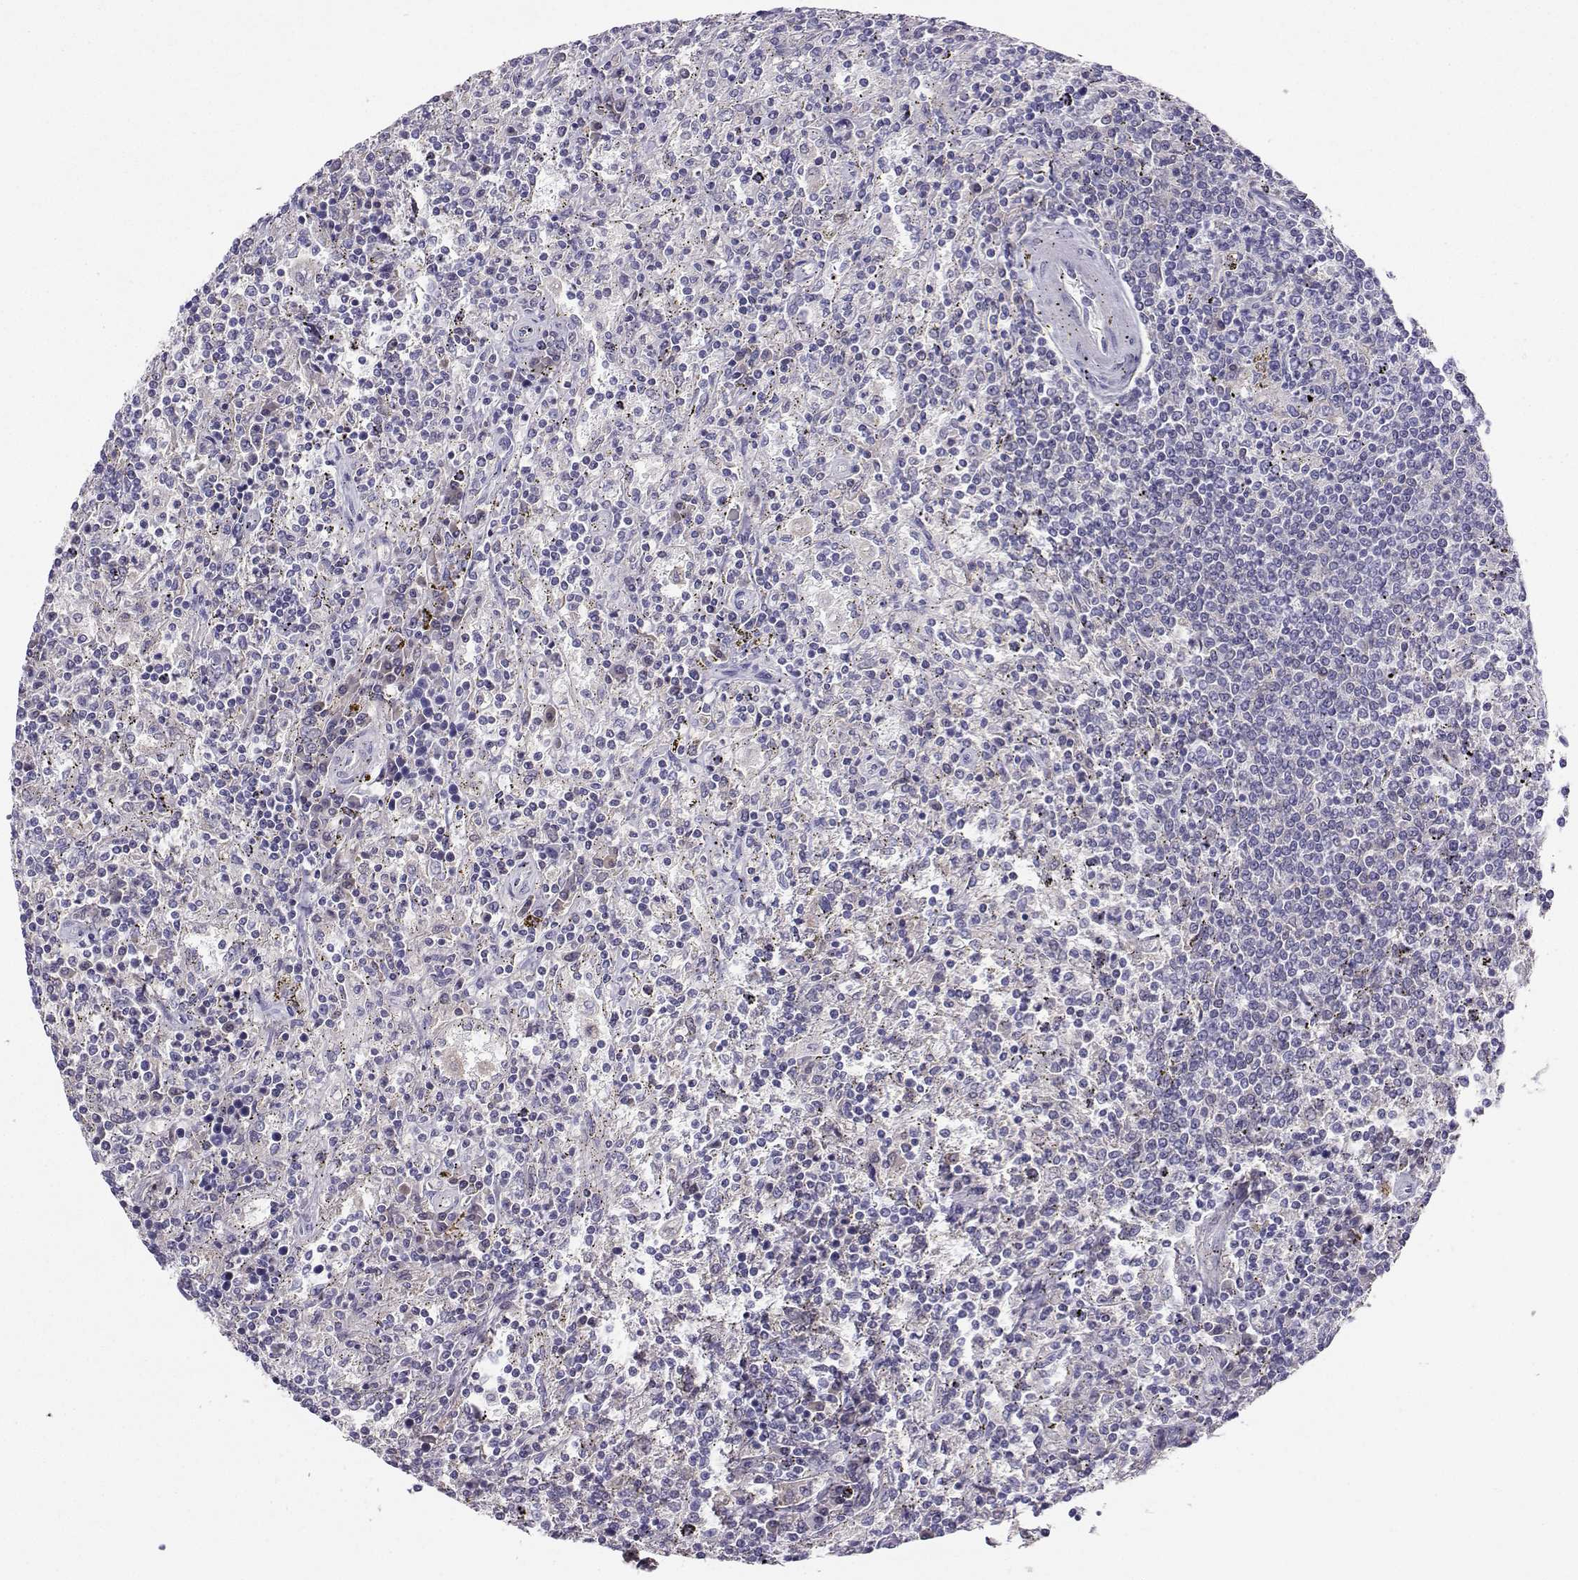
{"staining": {"intensity": "negative", "quantity": "none", "location": "none"}, "tissue": "lymphoma", "cell_type": "Tumor cells", "image_type": "cancer", "snomed": [{"axis": "morphology", "description": "Malignant lymphoma, non-Hodgkin's type, Low grade"}, {"axis": "topography", "description": "Spleen"}], "caption": "Immunohistochemistry of malignant lymphoma, non-Hodgkin's type (low-grade) demonstrates no staining in tumor cells.", "gene": "GRIK4", "patient": {"sex": "male", "age": 62}}